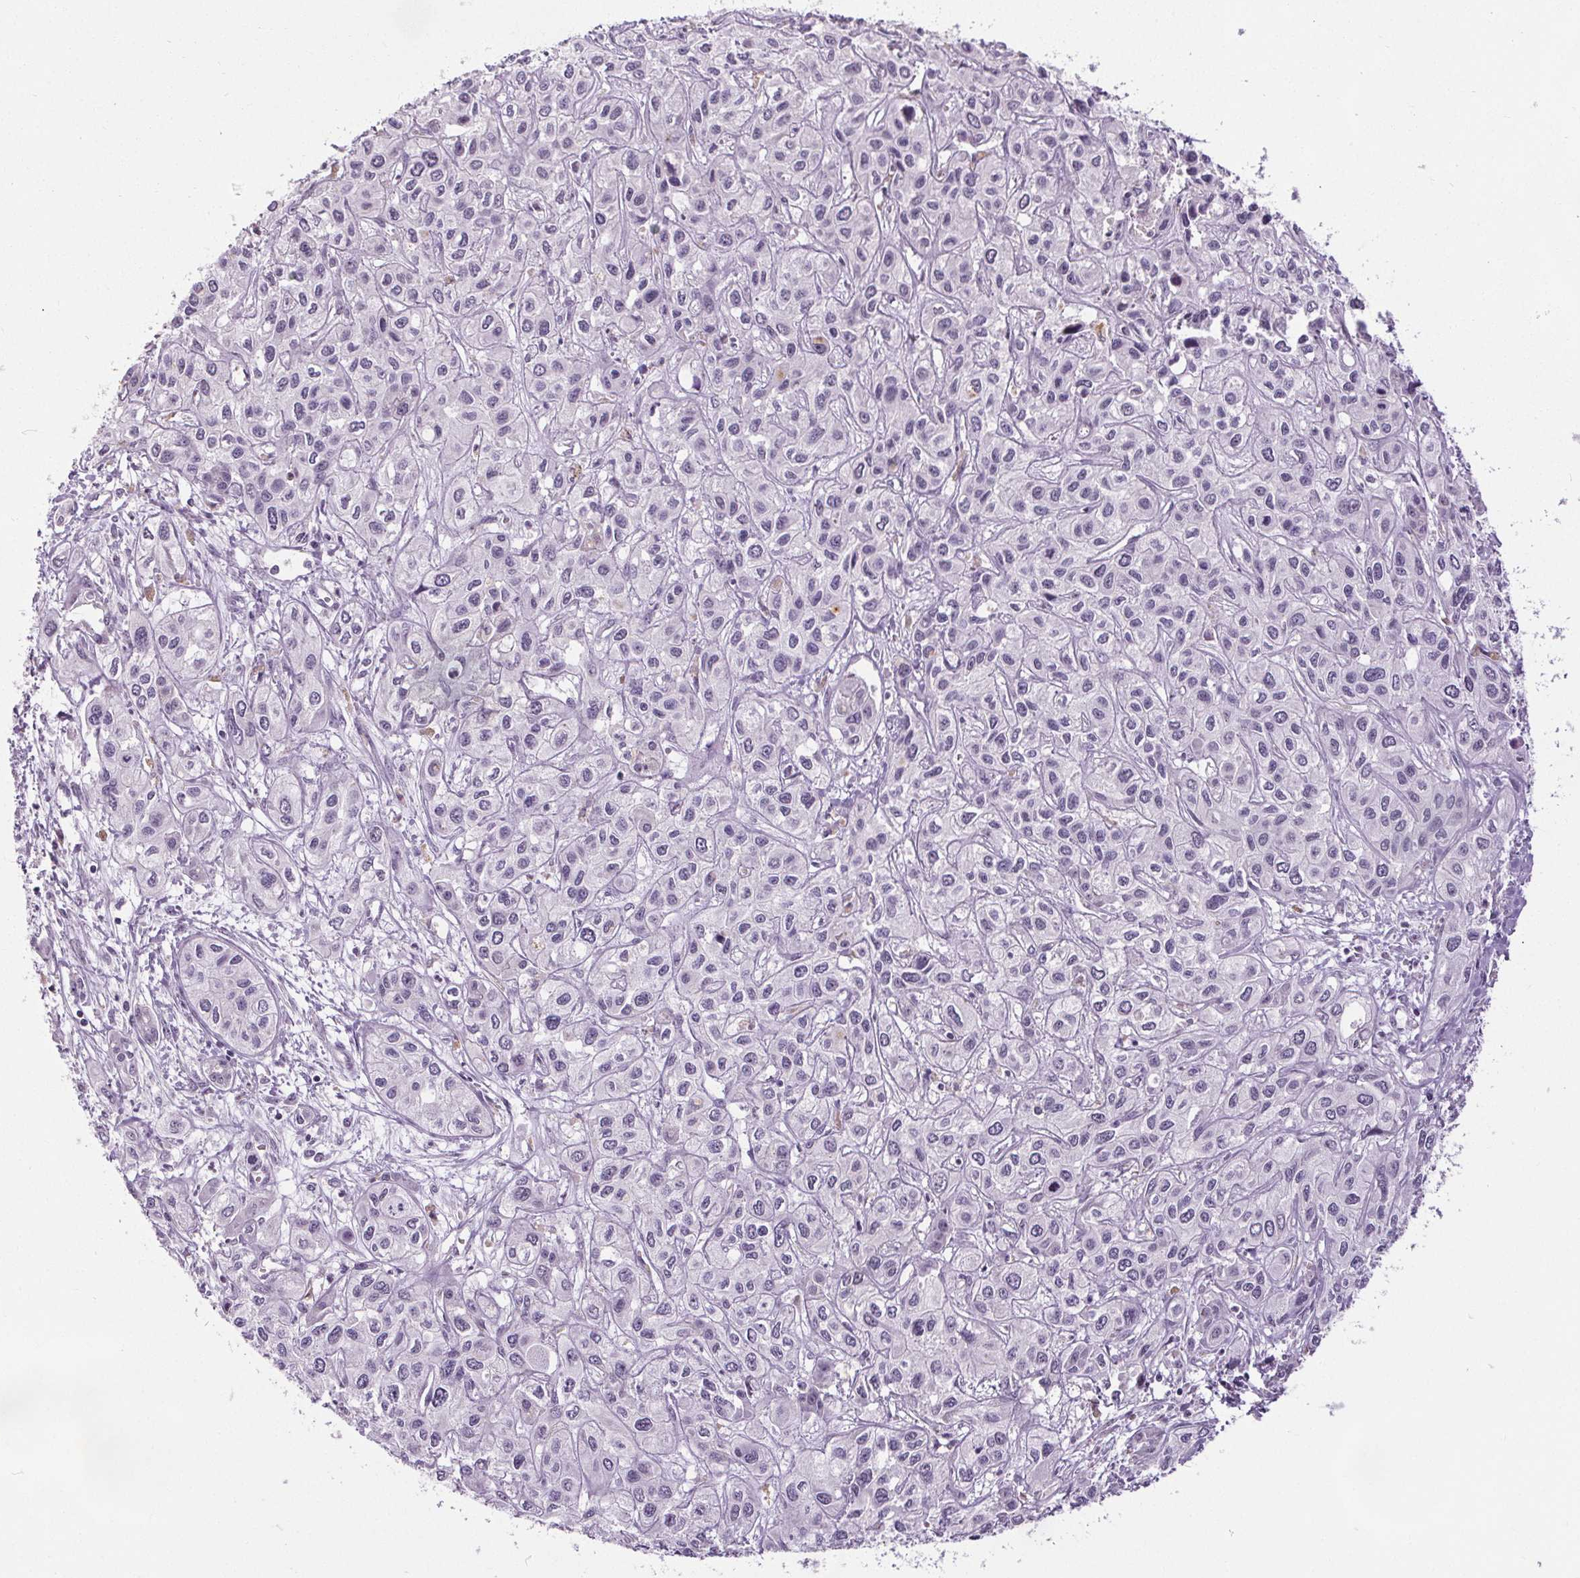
{"staining": {"intensity": "negative", "quantity": "none", "location": "none"}, "tissue": "liver cancer", "cell_type": "Tumor cells", "image_type": "cancer", "snomed": [{"axis": "morphology", "description": "Cholangiocarcinoma"}, {"axis": "topography", "description": "Liver"}], "caption": "Immunohistochemistry micrograph of neoplastic tissue: human liver cancer (cholangiocarcinoma) stained with DAB exhibits no significant protein positivity in tumor cells.", "gene": "SLC2A9", "patient": {"sex": "female", "age": 66}}